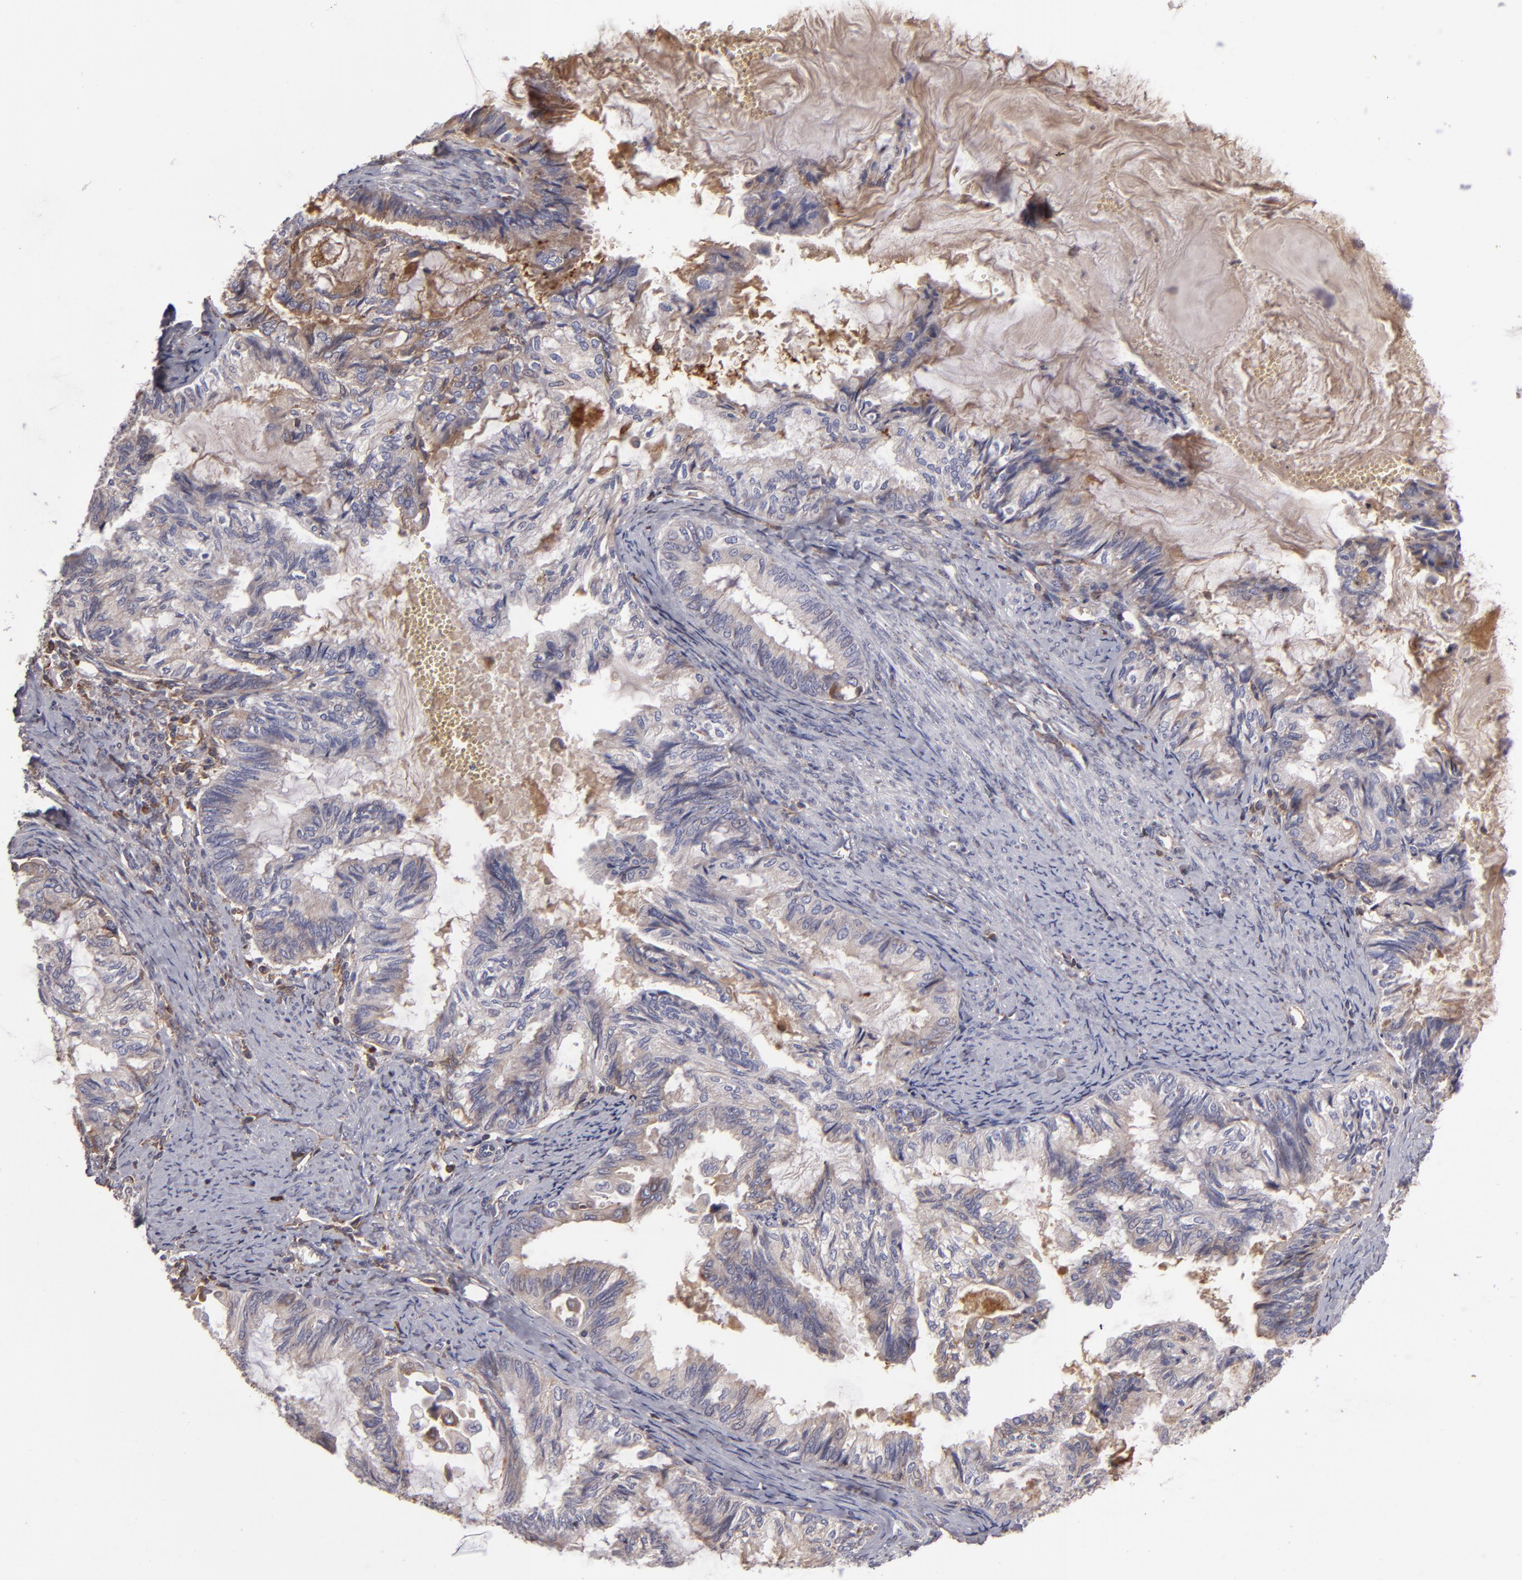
{"staining": {"intensity": "weak", "quantity": ">75%", "location": "cytoplasmic/membranous"}, "tissue": "endometrial cancer", "cell_type": "Tumor cells", "image_type": "cancer", "snomed": [{"axis": "morphology", "description": "Adenocarcinoma, NOS"}, {"axis": "topography", "description": "Endometrium"}], "caption": "Adenocarcinoma (endometrial) tissue exhibits weak cytoplasmic/membranous staining in about >75% of tumor cells, visualized by immunohistochemistry. (DAB (3,3'-diaminobenzidine) IHC, brown staining for protein, blue staining for nuclei).", "gene": "CFB", "patient": {"sex": "female", "age": 86}}